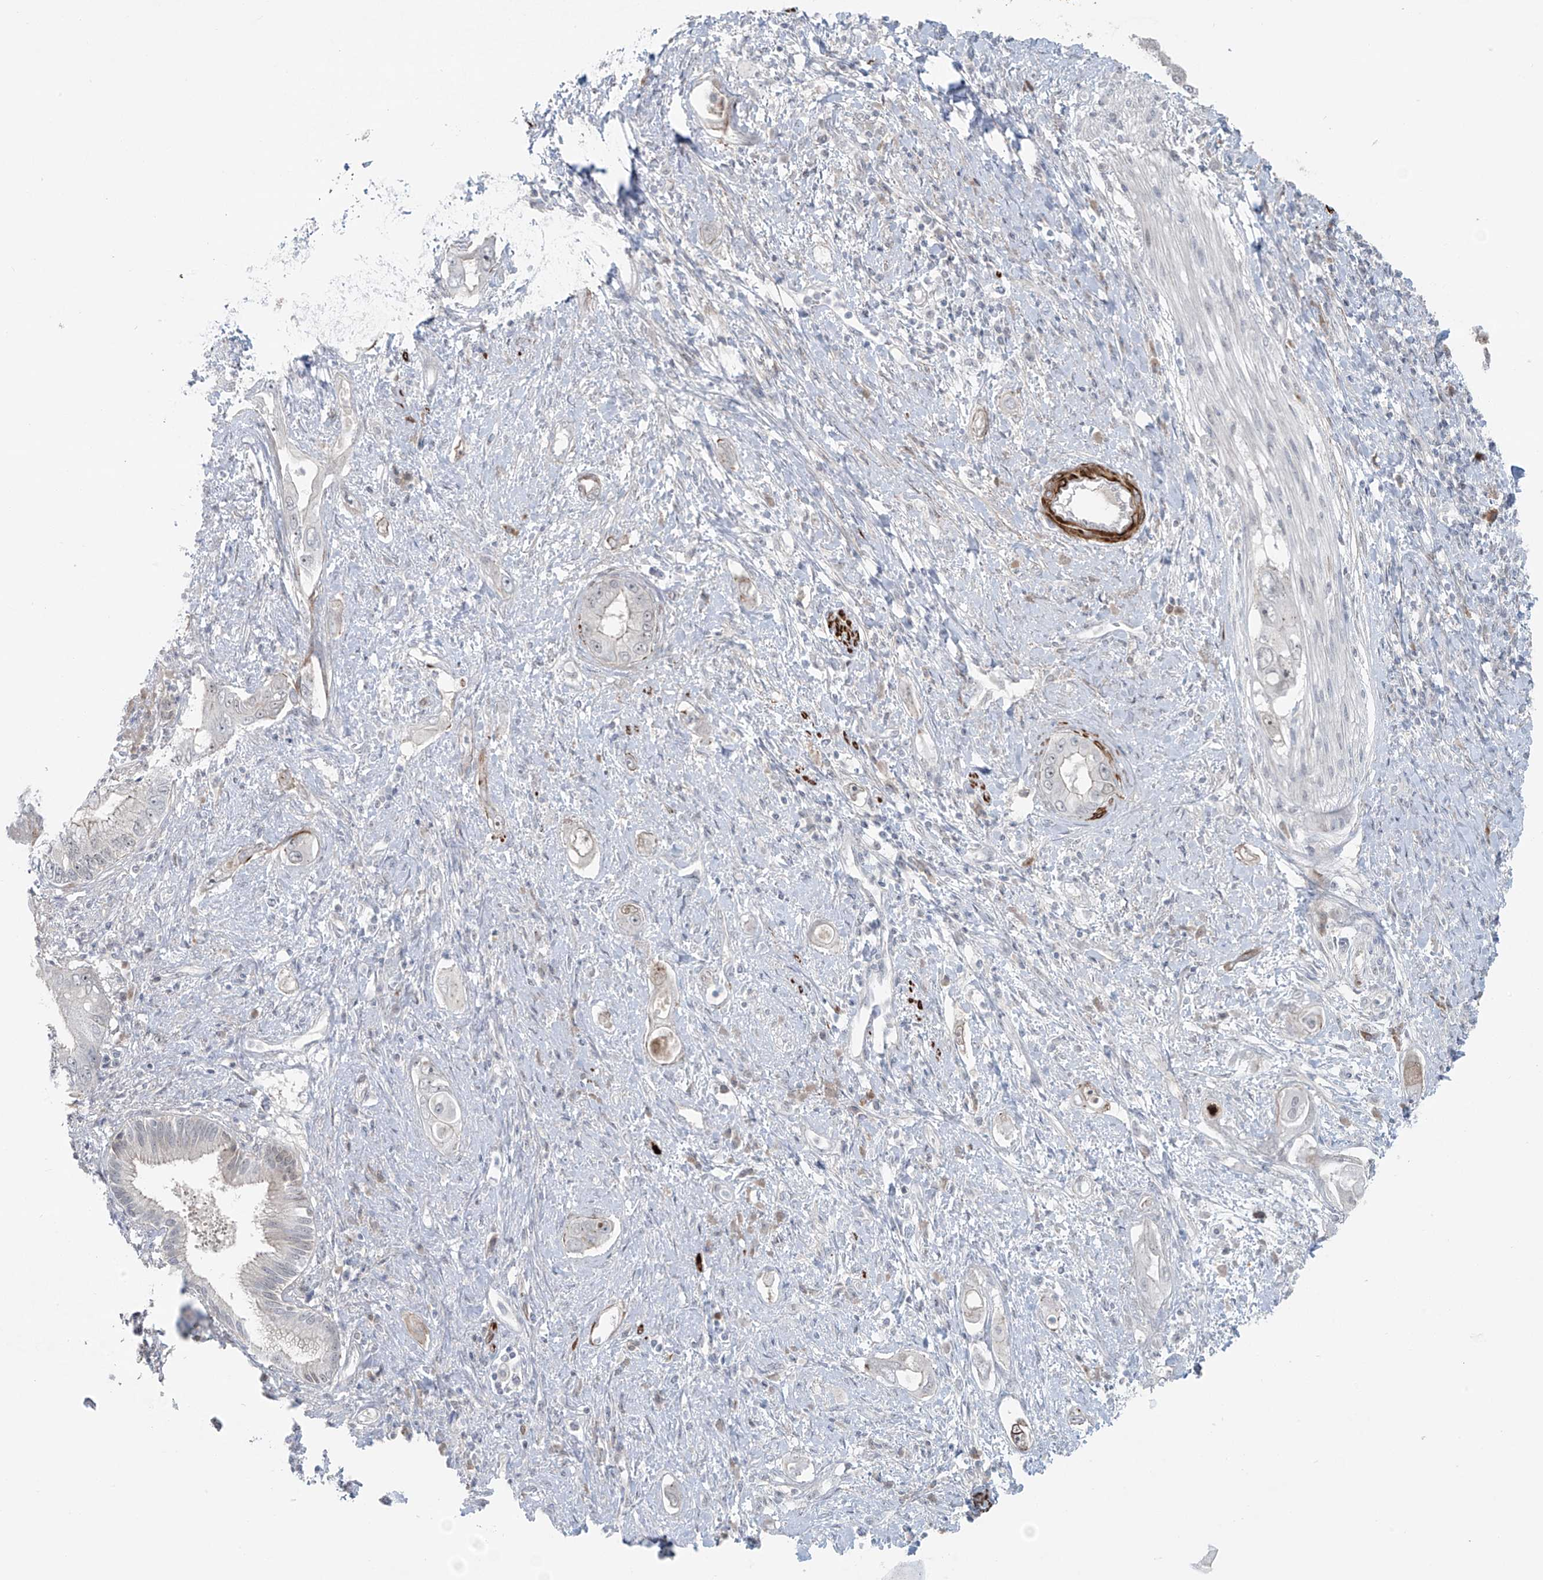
{"staining": {"intensity": "negative", "quantity": "none", "location": "none"}, "tissue": "pancreatic cancer", "cell_type": "Tumor cells", "image_type": "cancer", "snomed": [{"axis": "morphology", "description": "Inflammation, NOS"}, {"axis": "morphology", "description": "Adenocarcinoma, NOS"}, {"axis": "topography", "description": "Pancreas"}], "caption": "This is a photomicrograph of immunohistochemistry (IHC) staining of pancreatic cancer, which shows no positivity in tumor cells.", "gene": "RASGEF1A", "patient": {"sex": "female", "age": 56}}